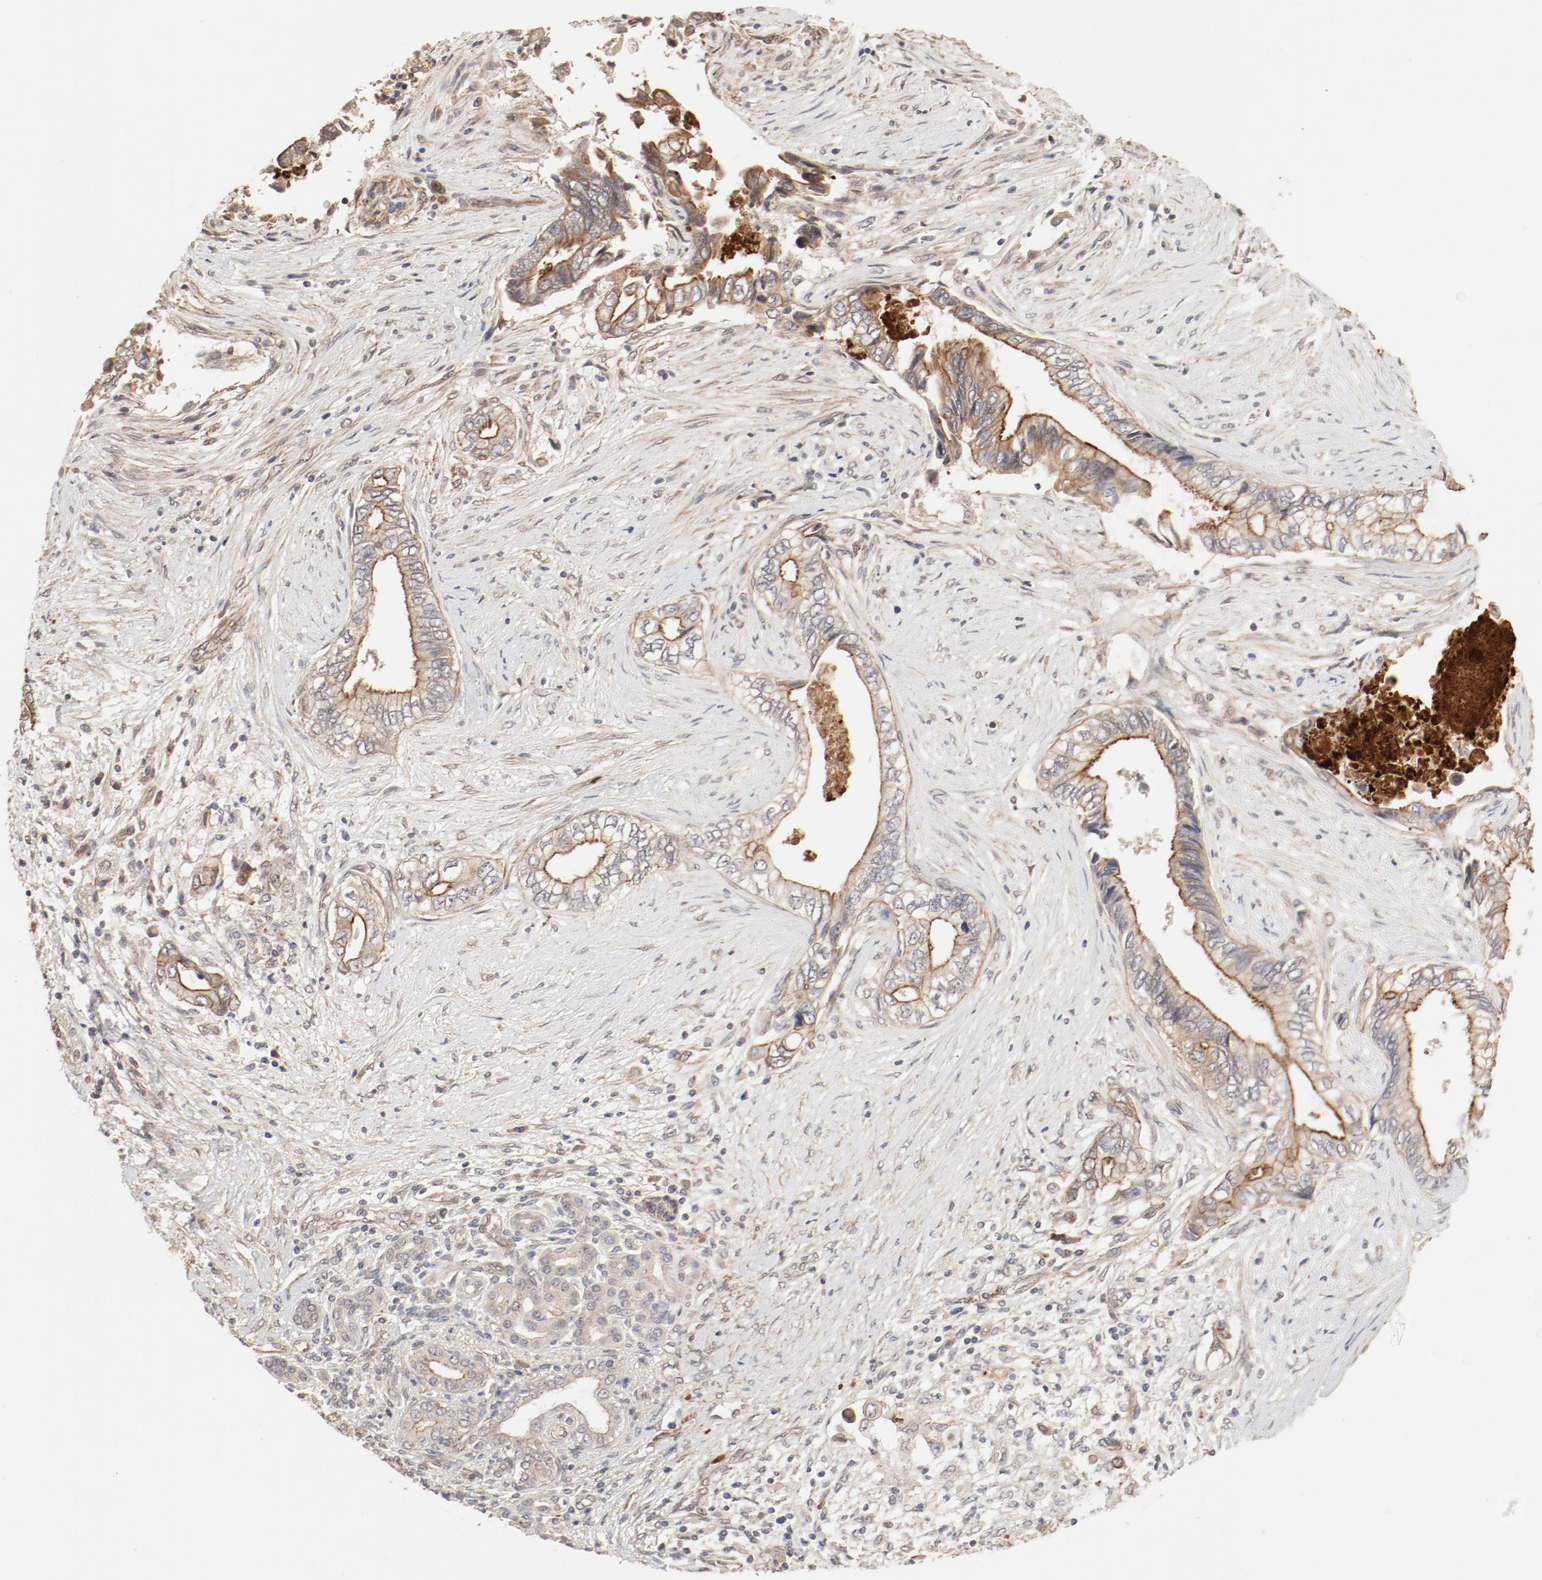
{"staining": {"intensity": "moderate", "quantity": ">75%", "location": "cytoplasmic/membranous"}, "tissue": "pancreatic cancer", "cell_type": "Tumor cells", "image_type": "cancer", "snomed": [{"axis": "morphology", "description": "Adenocarcinoma, NOS"}, {"axis": "topography", "description": "Pancreas"}], "caption": "About >75% of tumor cells in human pancreatic adenocarcinoma exhibit moderate cytoplasmic/membranous protein expression as visualized by brown immunohistochemical staining.", "gene": "IL3RA", "patient": {"sex": "female", "age": 66}}